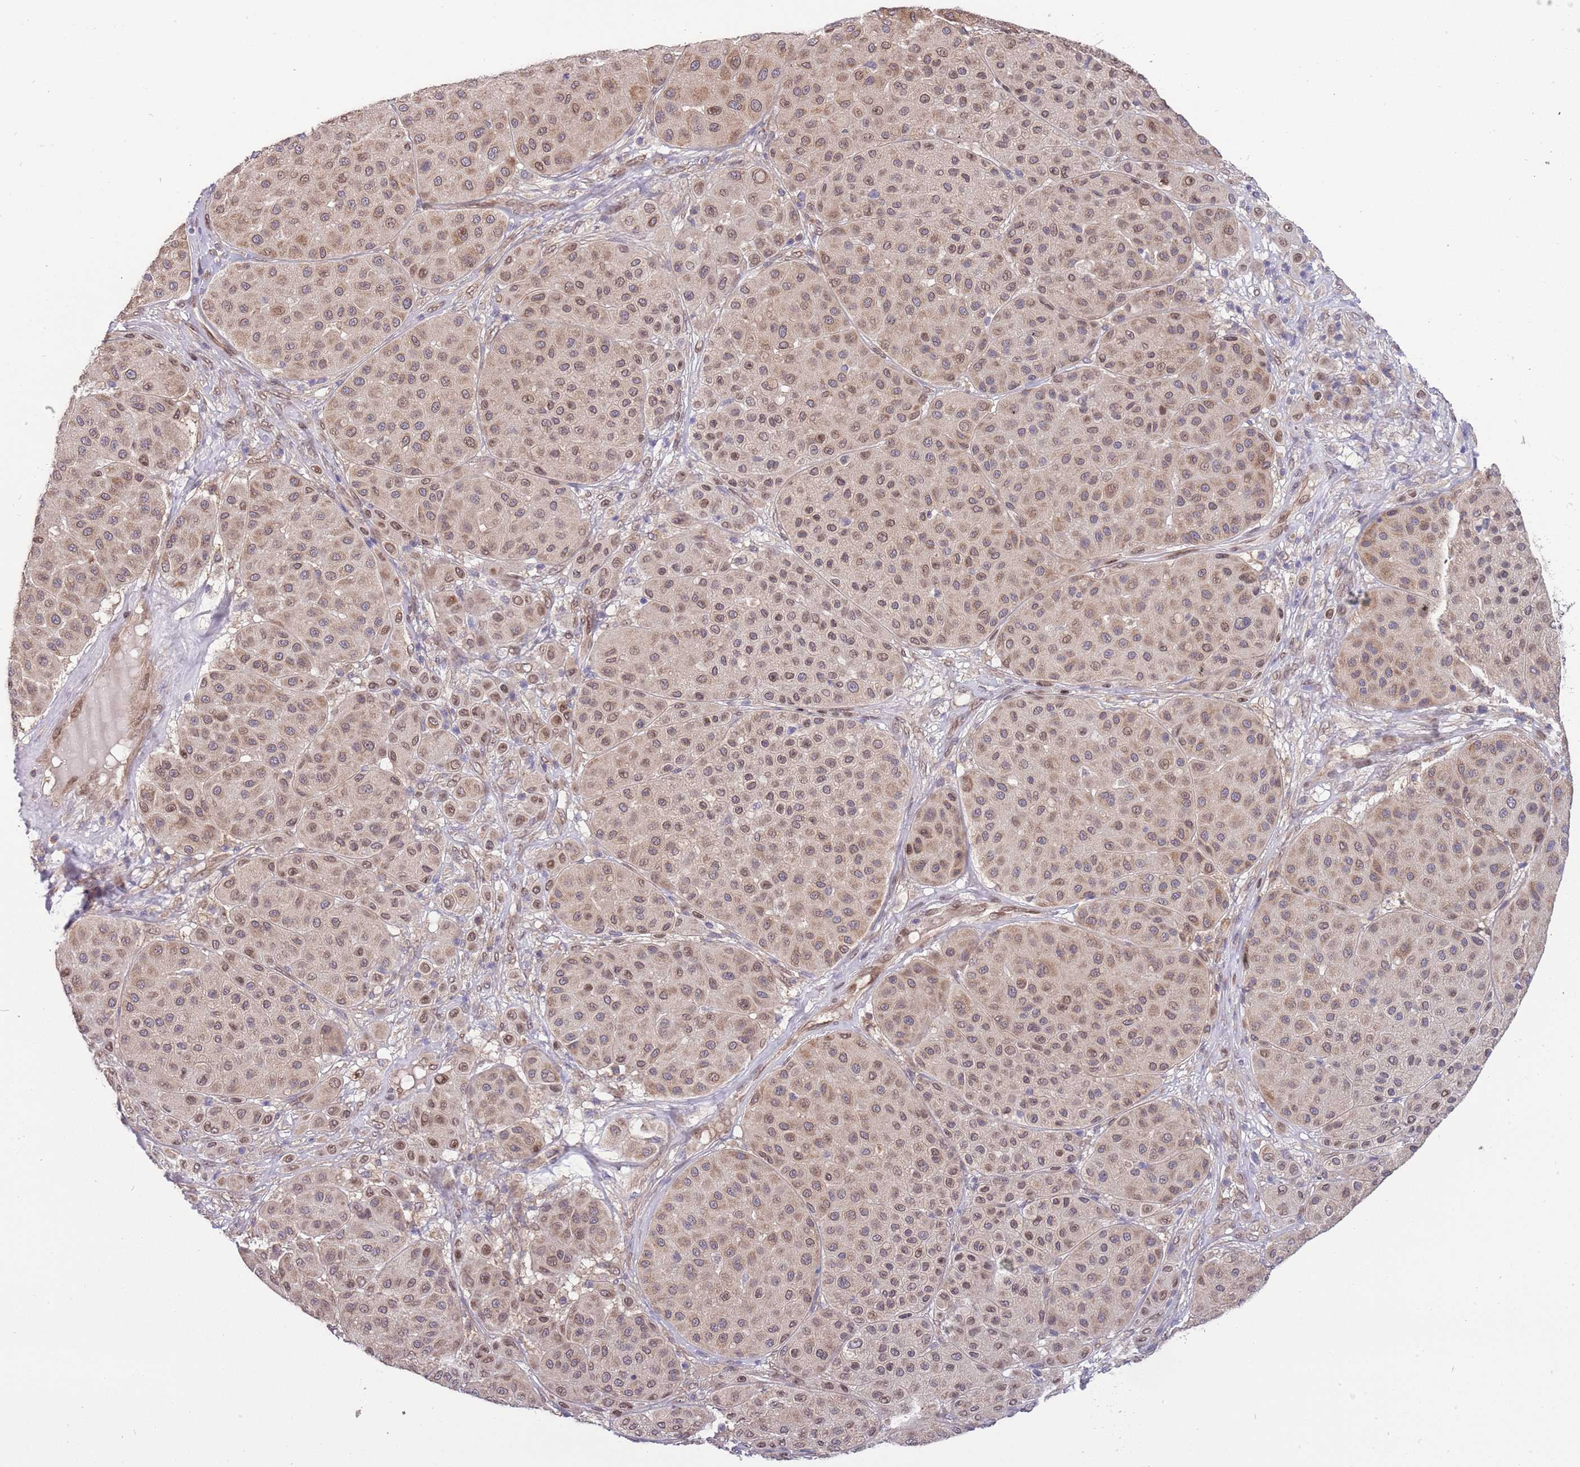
{"staining": {"intensity": "moderate", "quantity": ">75%", "location": "cytoplasmic/membranous,nuclear"}, "tissue": "melanoma", "cell_type": "Tumor cells", "image_type": "cancer", "snomed": [{"axis": "morphology", "description": "Malignant melanoma, Metastatic site"}, {"axis": "topography", "description": "Smooth muscle"}], "caption": "Malignant melanoma (metastatic site) was stained to show a protein in brown. There is medium levels of moderate cytoplasmic/membranous and nuclear expression in about >75% of tumor cells.", "gene": "ZNF665", "patient": {"sex": "male", "age": 41}}